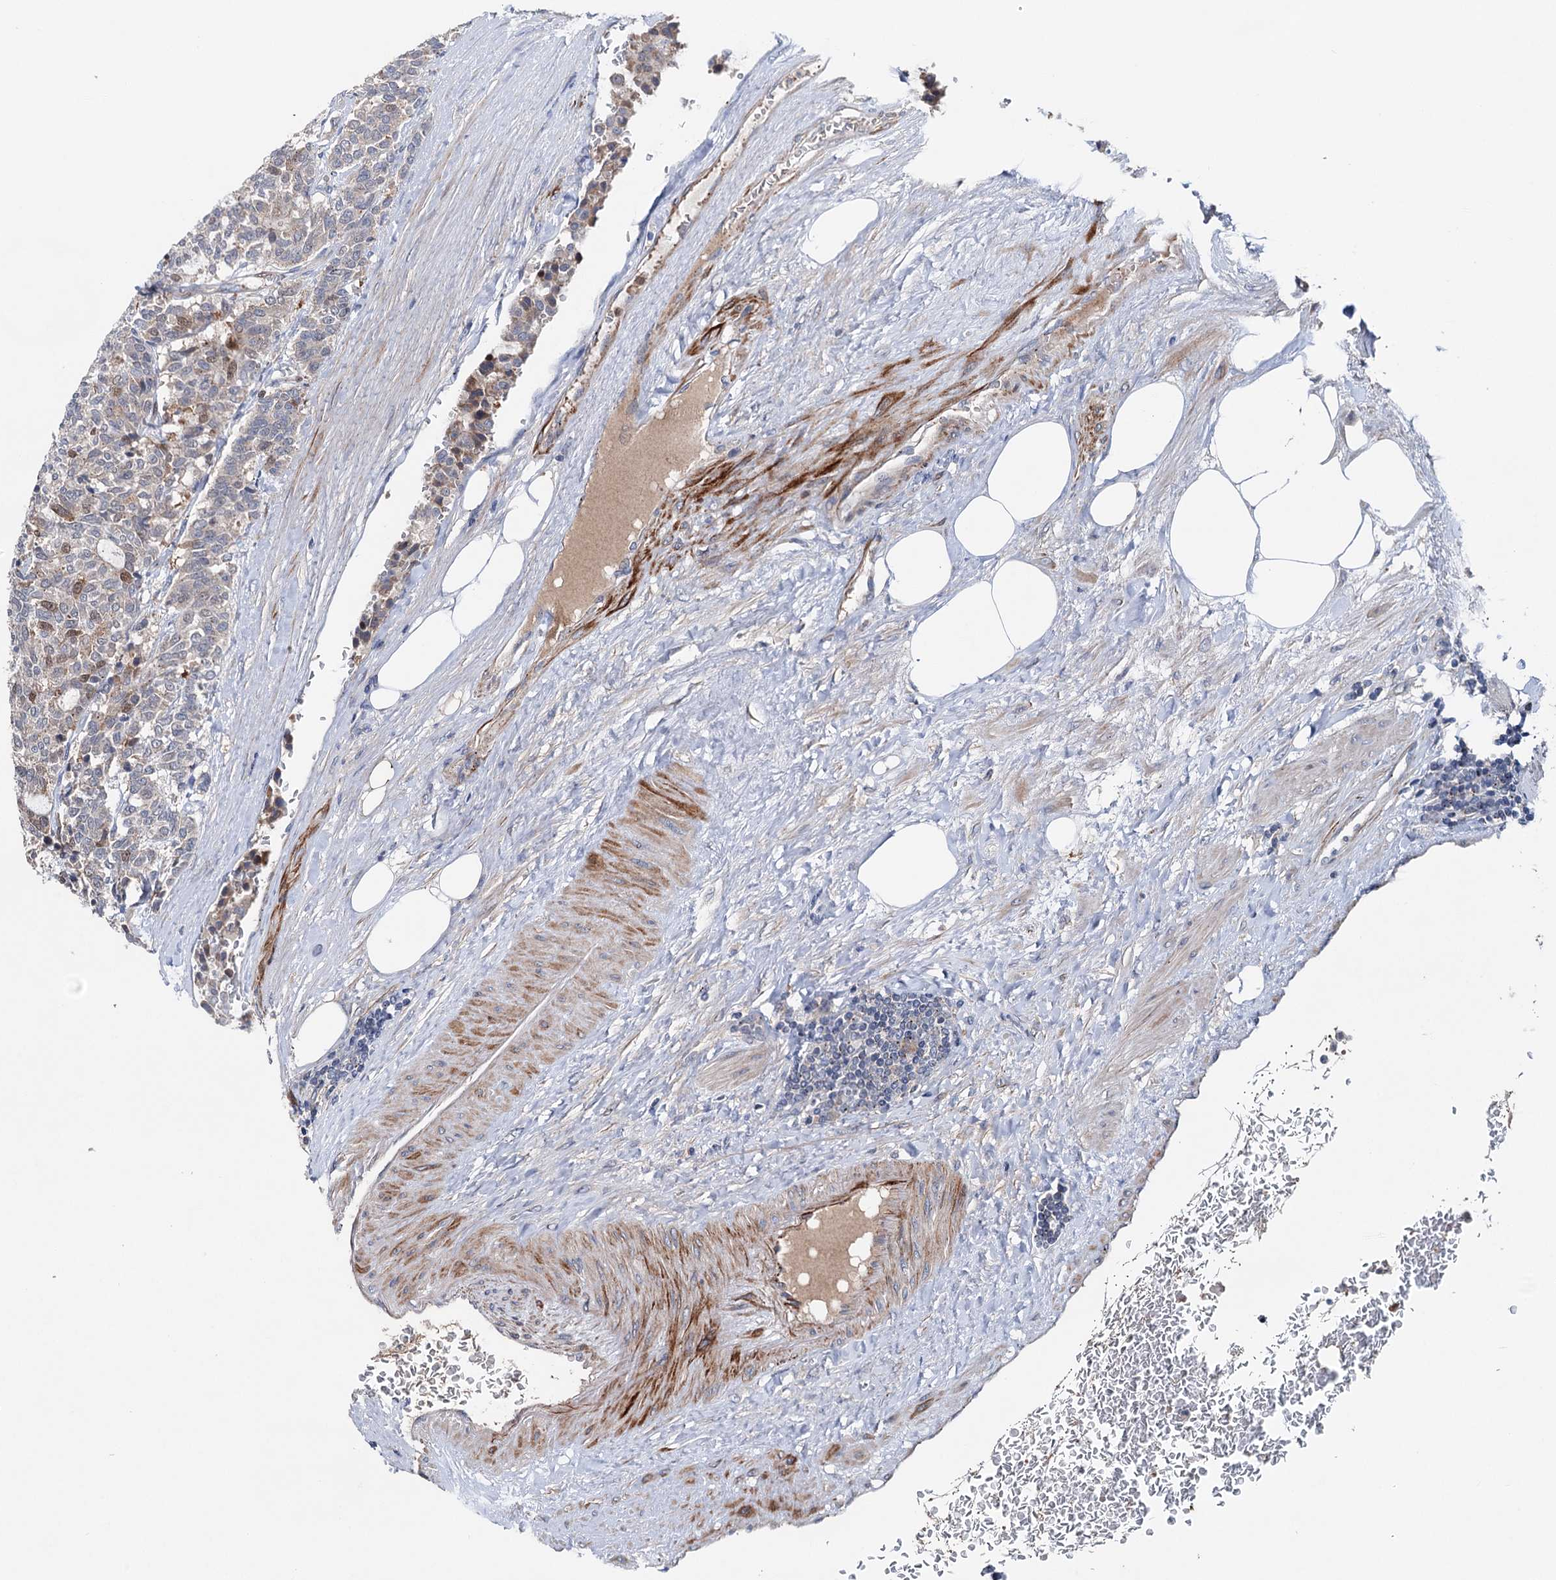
{"staining": {"intensity": "moderate", "quantity": "<25%", "location": "nuclear"}, "tissue": "carcinoid", "cell_type": "Tumor cells", "image_type": "cancer", "snomed": [{"axis": "morphology", "description": "Carcinoid, malignant, NOS"}, {"axis": "topography", "description": "Pancreas"}], "caption": "Moderate nuclear positivity is appreciated in approximately <25% of tumor cells in carcinoid.", "gene": "NCAPD2", "patient": {"sex": "female", "age": 54}}